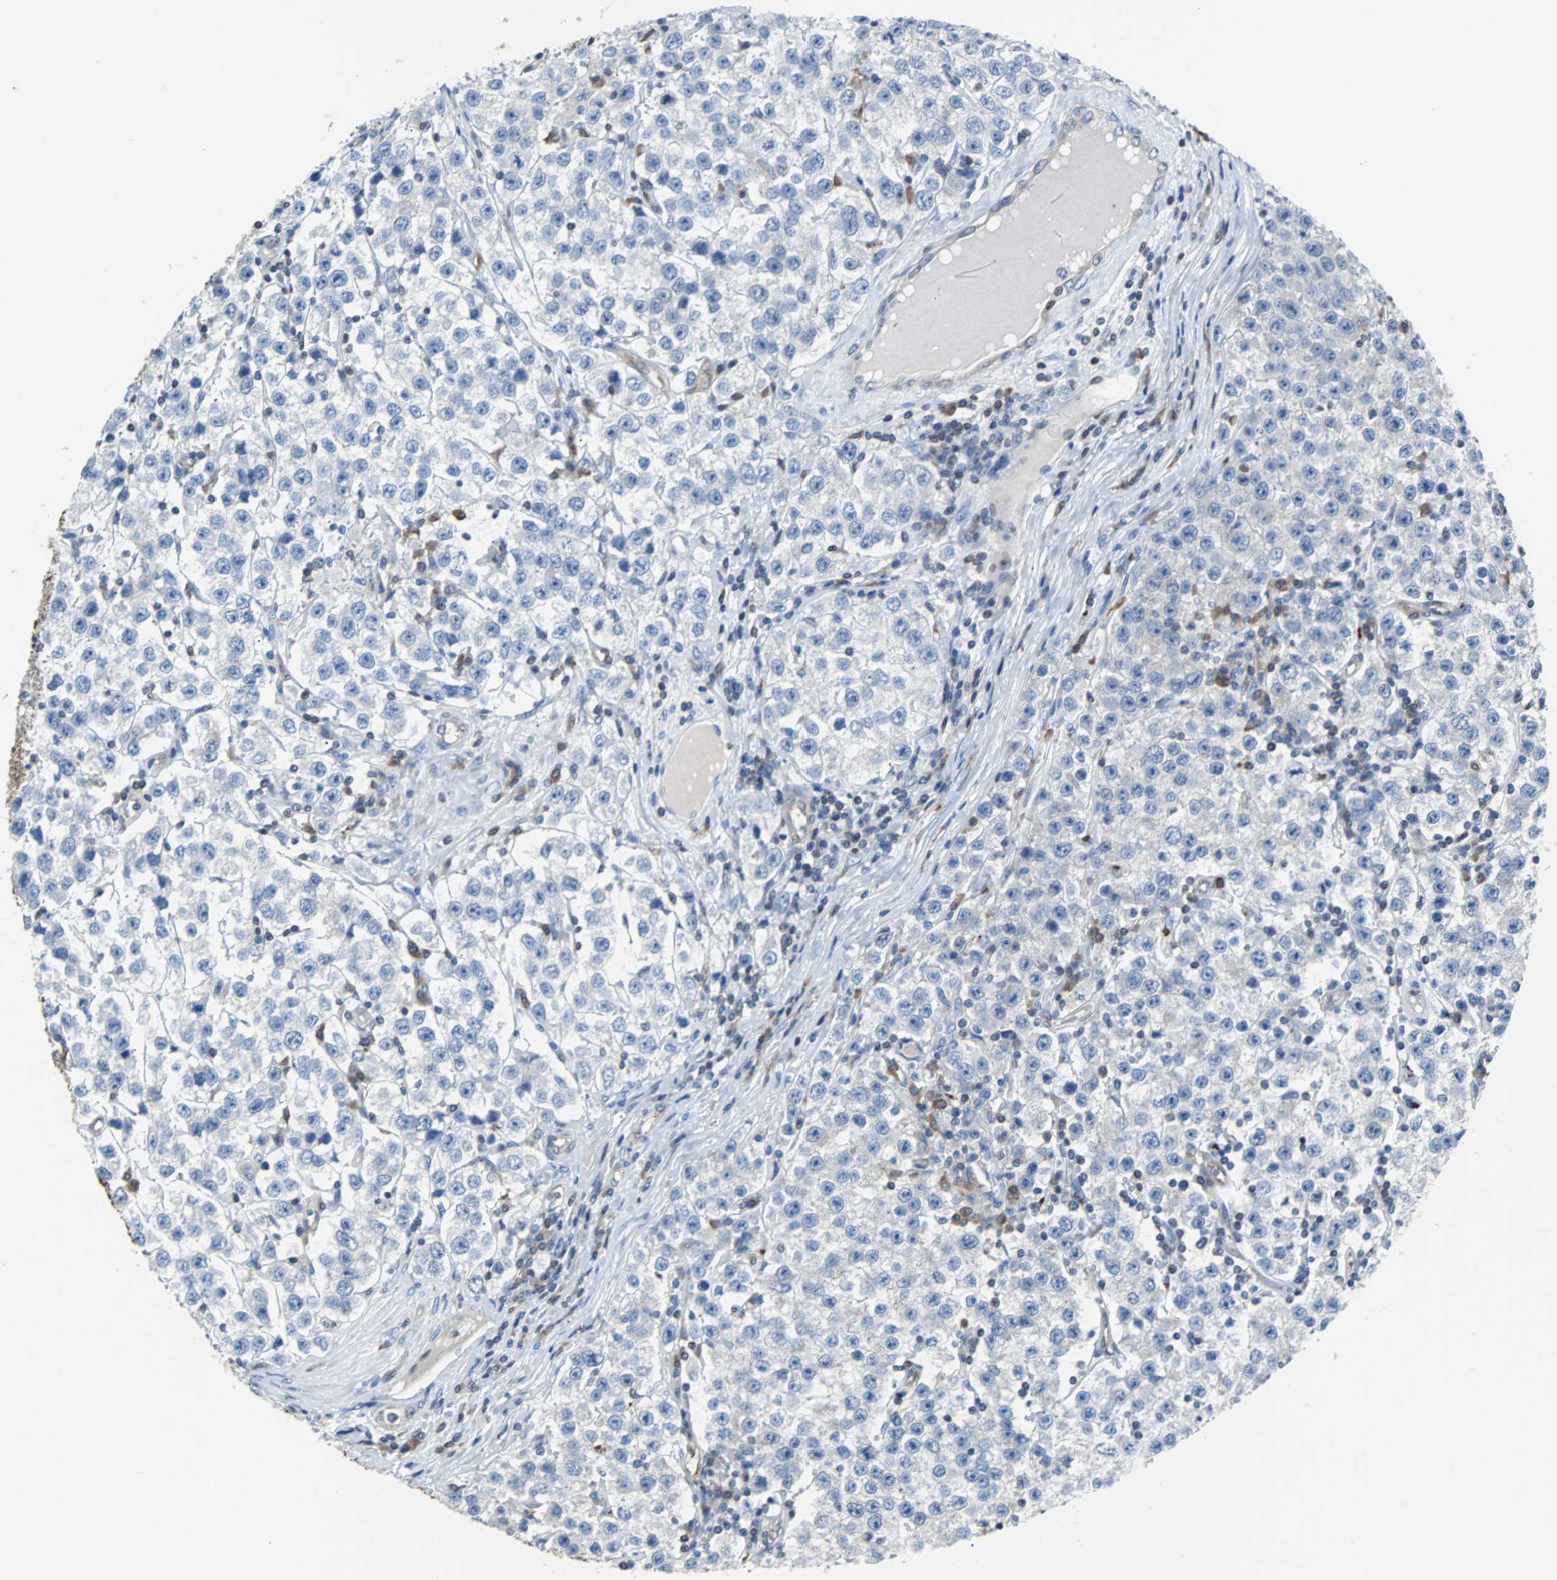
{"staining": {"intensity": "negative", "quantity": "none", "location": "none"}, "tissue": "testis cancer", "cell_type": "Tumor cells", "image_type": "cancer", "snomed": [{"axis": "morphology", "description": "Seminoma, NOS"}, {"axis": "topography", "description": "Testis"}], "caption": "DAB immunohistochemical staining of human testis seminoma shows no significant positivity in tumor cells.", "gene": "MAP2K6", "patient": {"sex": "male", "age": 52}}